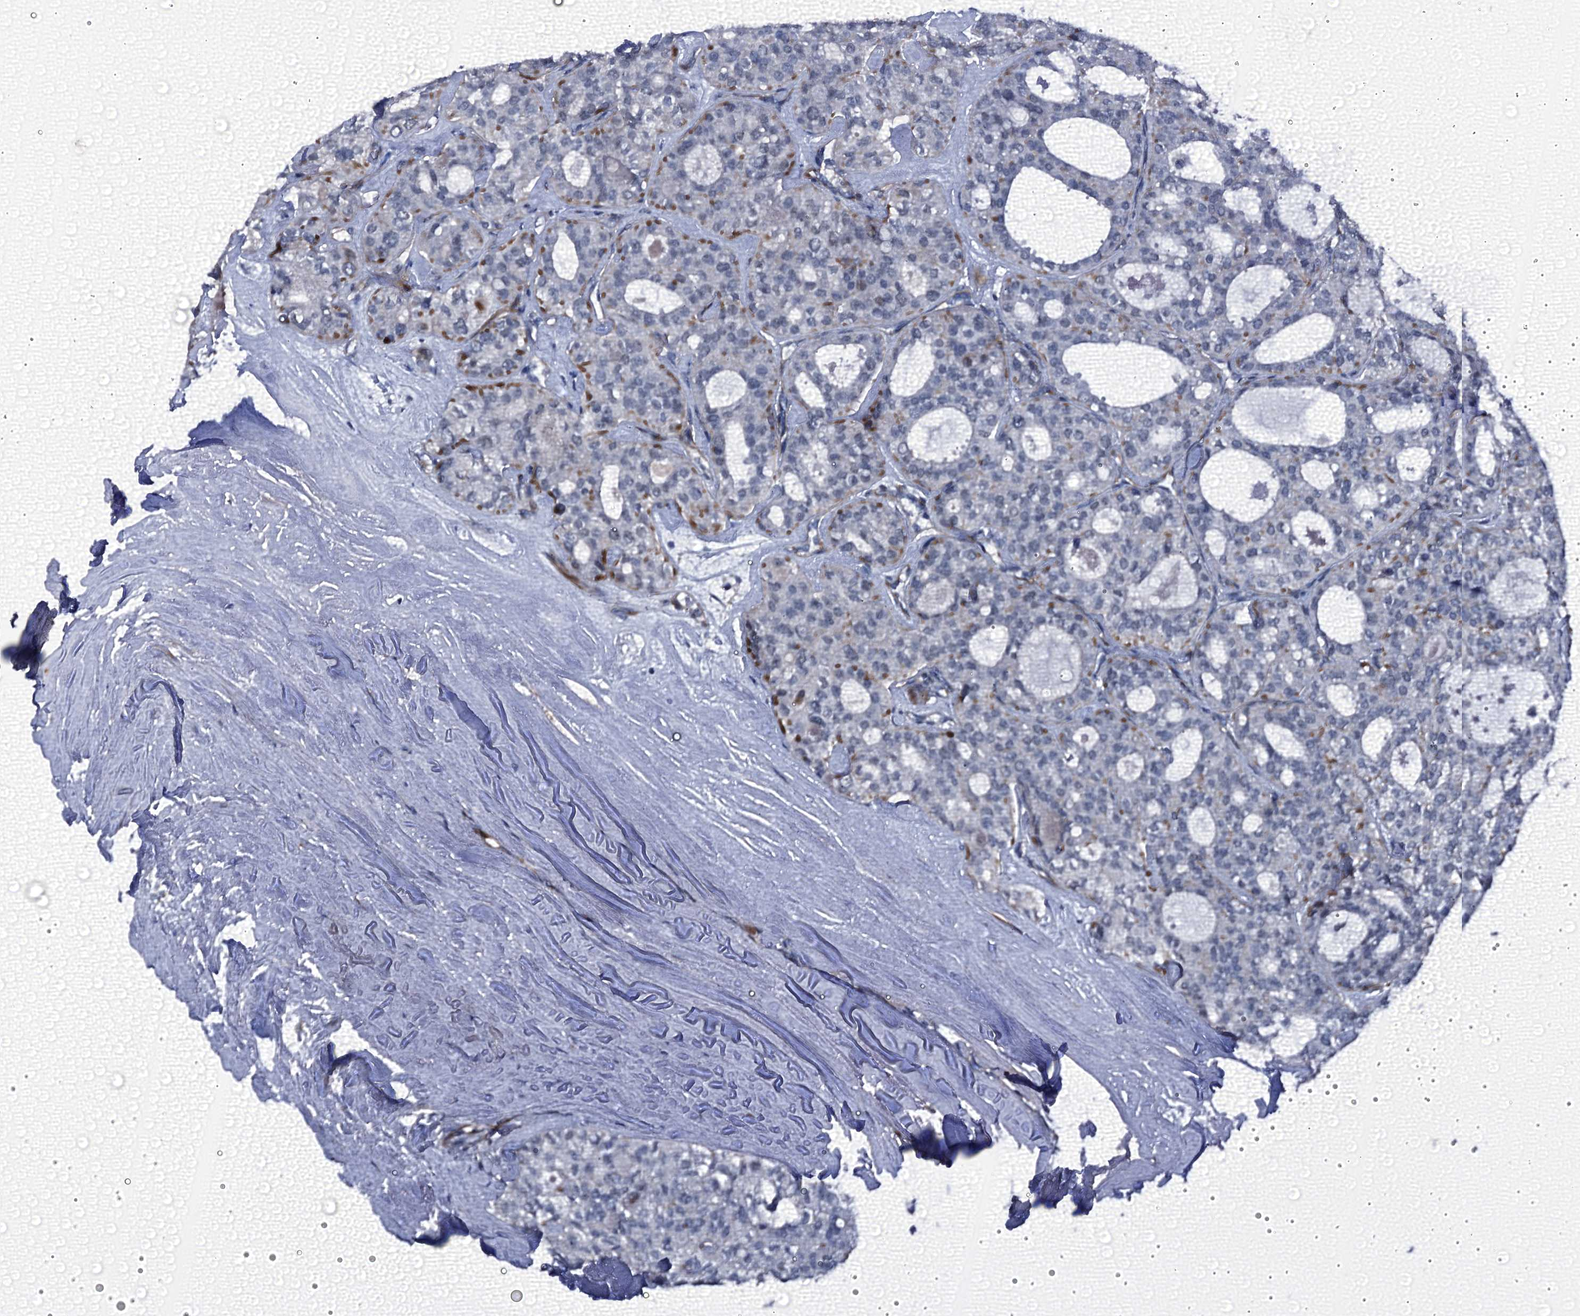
{"staining": {"intensity": "negative", "quantity": "none", "location": "none"}, "tissue": "thyroid cancer", "cell_type": "Tumor cells", "image_type": "cancer", "snomed": [{"axis": "morphology", "description": "Follicular adenoma carcinoma, NOS"}, {"axis": "topography", "description": "Thyroid gland"}], "caption": "Photomicrograph shows no significant protein staining in tumor cells of thyroid cancer.", "gene": "EMG1", "patient": {"sex": "male", "age": 75}}